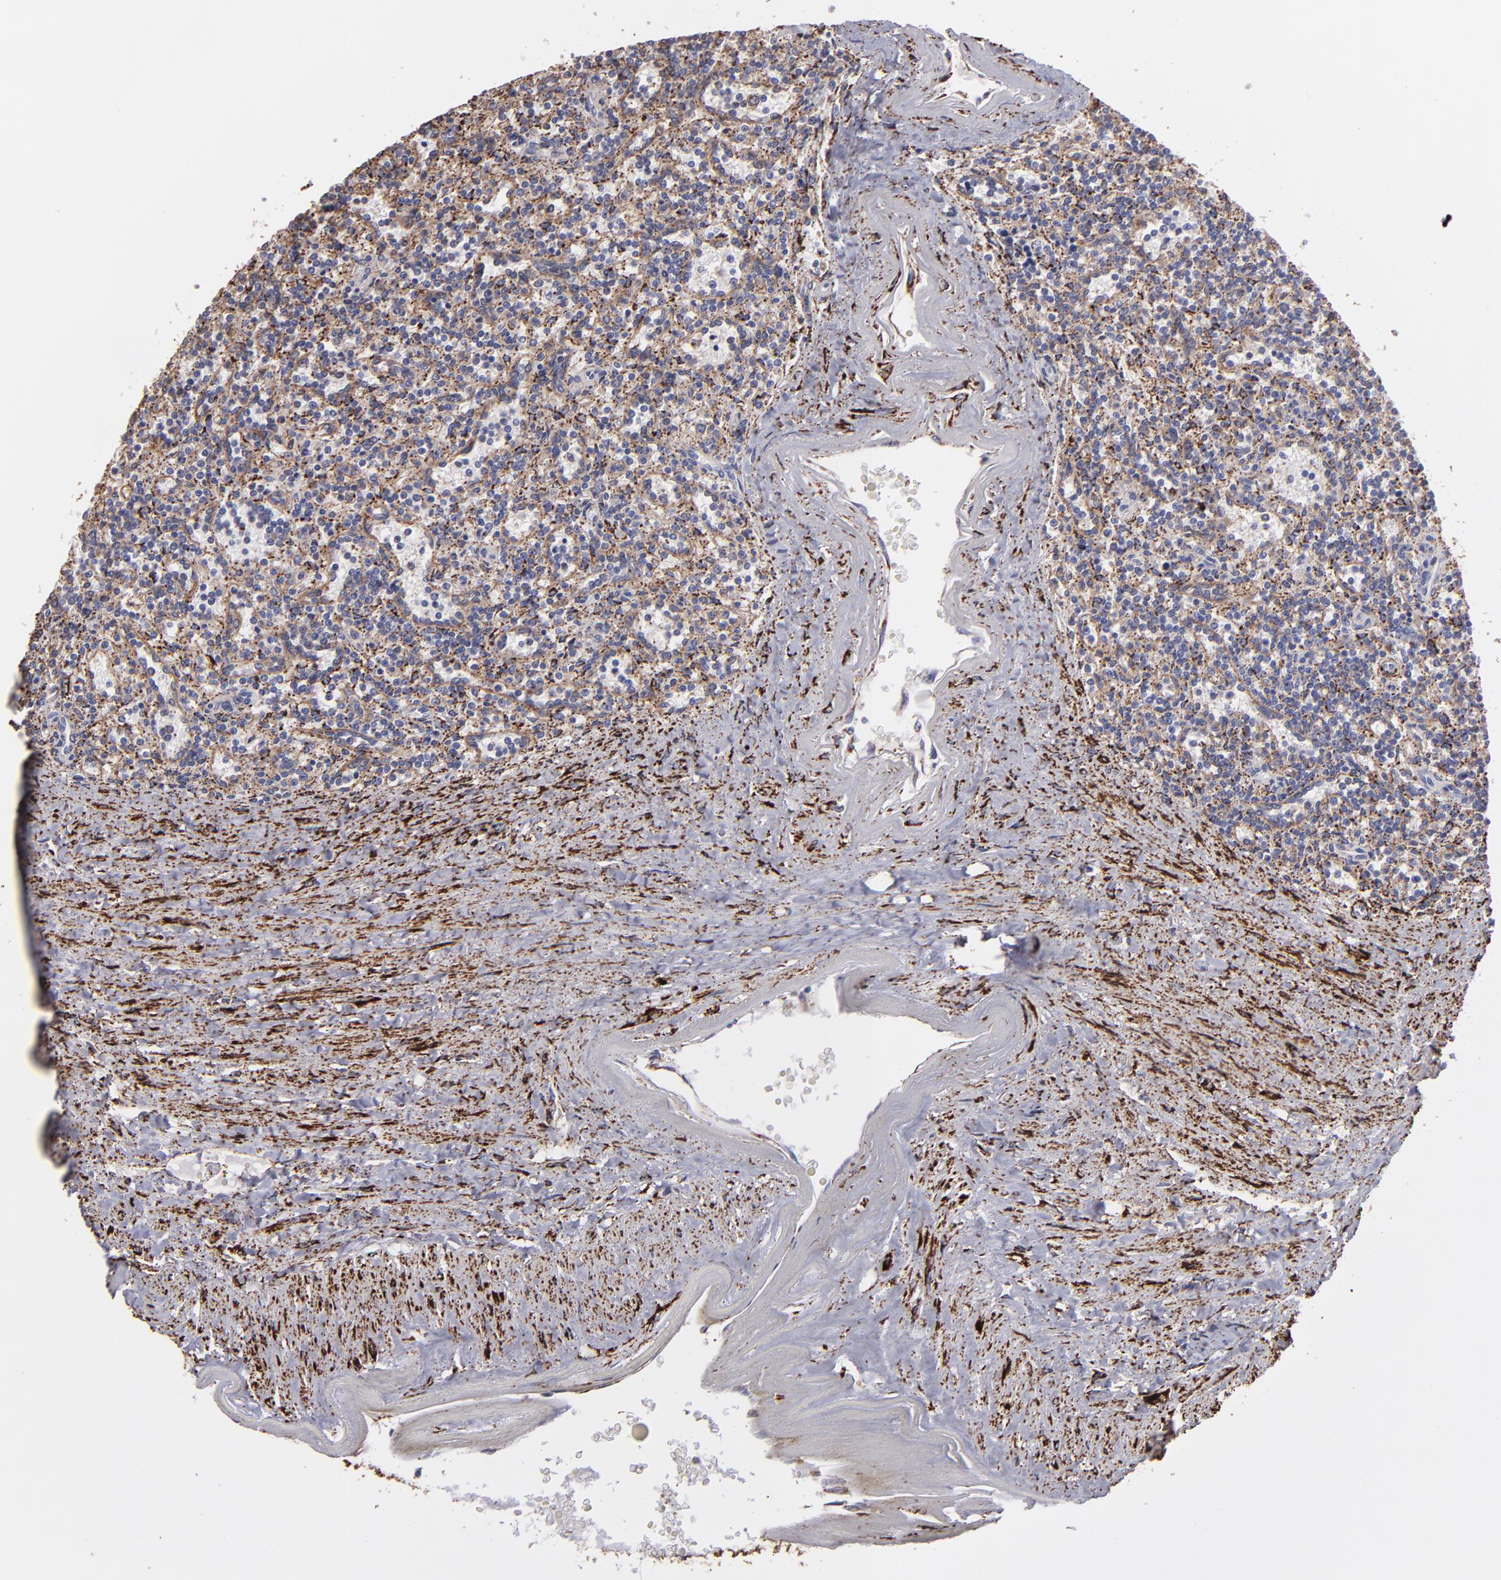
{"staining": {"intensity": "moderate", "quantity": "<25%", "location": "cytoplasmic/membranous"}, "tissue": "lymphoma", "cell_type": "Tumor cells", "image_type": "cancer", "snomed": [{"axis": "morphology", "description": "Malignant lymphoma, non-Hodgkin's type, Low grade"}, {"axis": "topography", "description": "Spleen"}], "caption": "A photomicrograph of human lymphoma stained for a protein demonstrates moderate cytoplasmic/membranous brown staining in tumor cells.", "gene": "MAOB", "patient": {"sex": "male", "age": 73}}